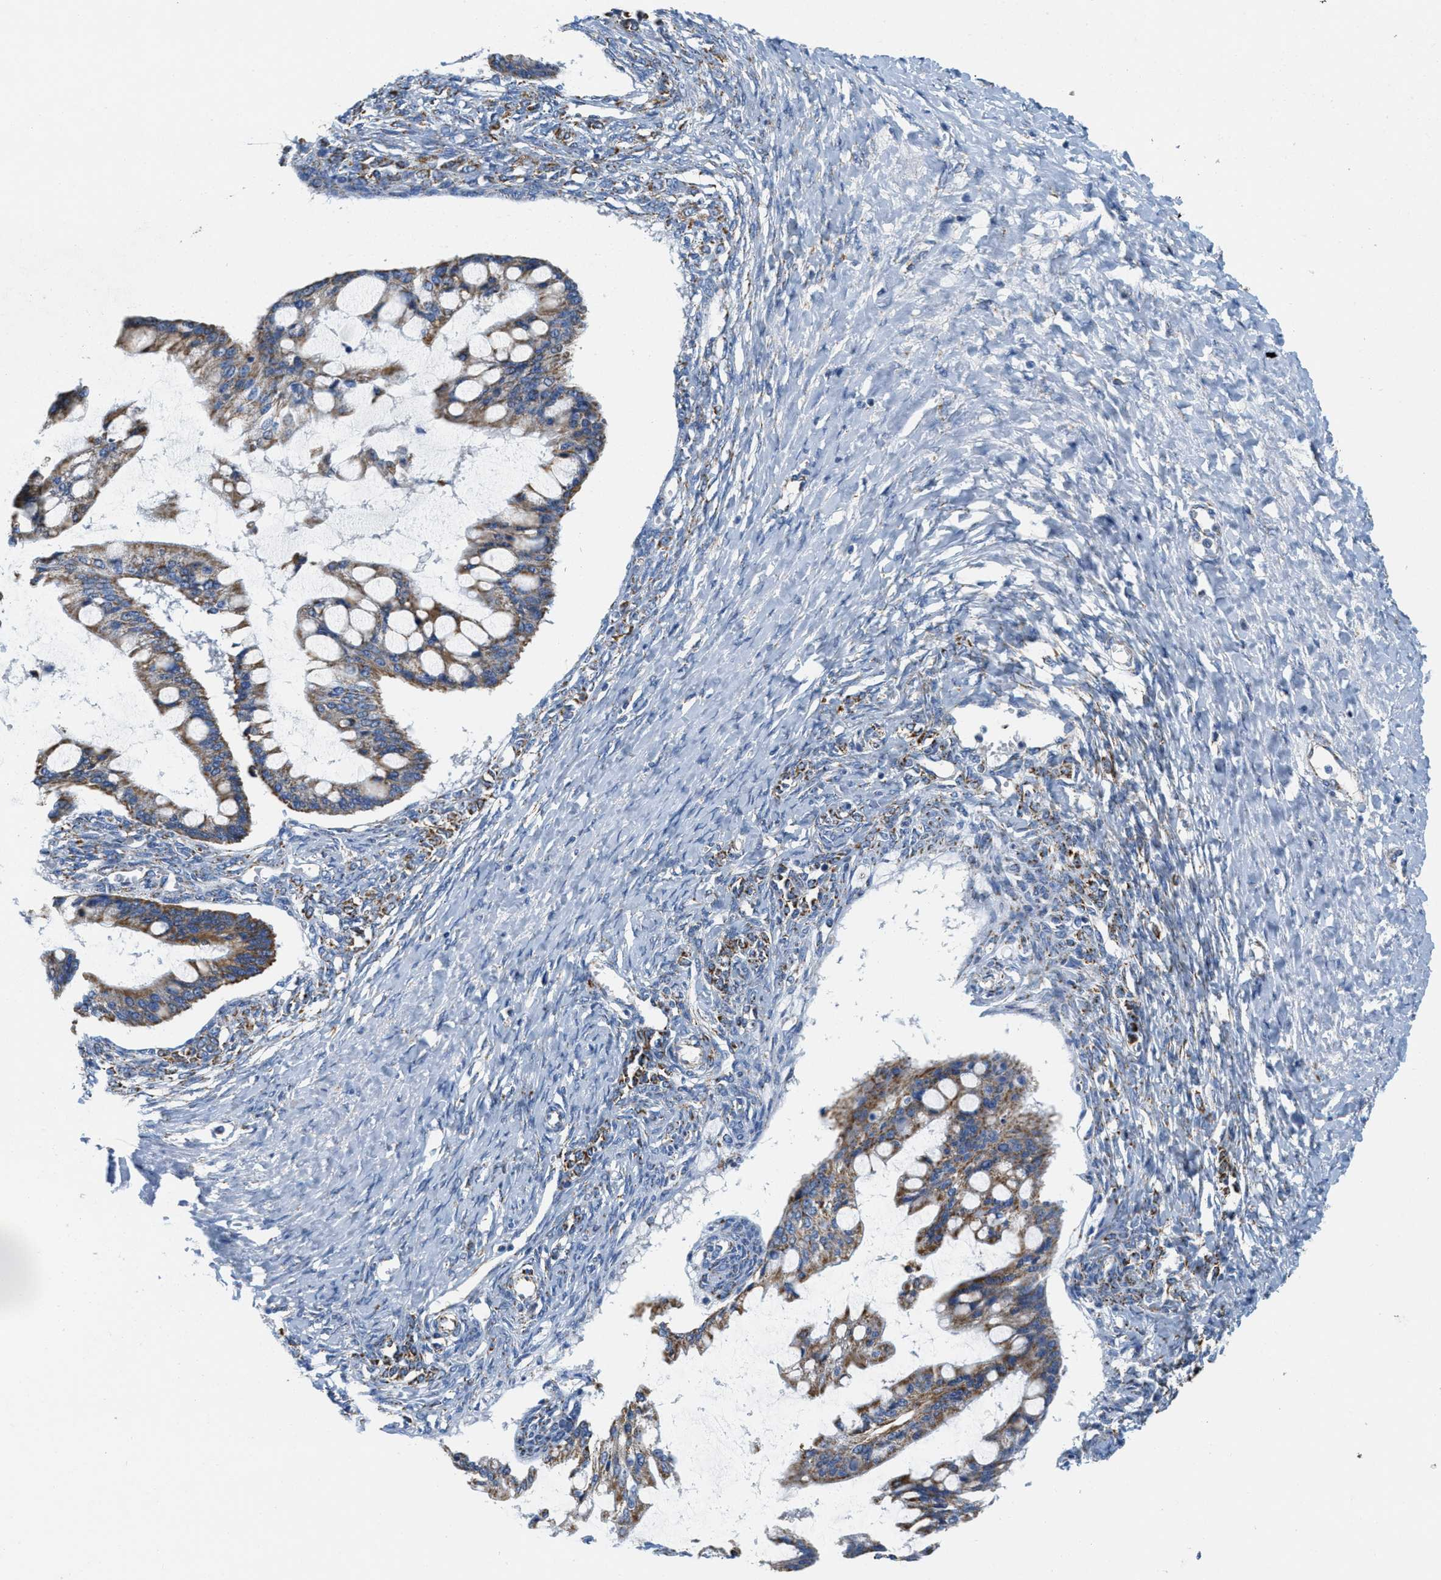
{"staining": {"intensity": "moderate", "quantity": "25%-75%", "location": "cytoplasmic/membranous"}, "tissue": "ovarian cancer", "cell_type": "Tumor cells", "image_type": "cancer", "snomed": [{"axis": "morphology", "description": "Cystadenocarcinoma, mucinous, NOS"}, {"axis": "topography", "description": "Ovary"}], "caption": "Ovarian cancer (mucinous cystadenocarcinoma) stained for a protein (brown) exhibits moderate cytoplasmic/membranous positive expression in about 25%-75% of tumor cells.", "gene": "KCNJ5", "patient": {"sex": "female", "age": 73}}